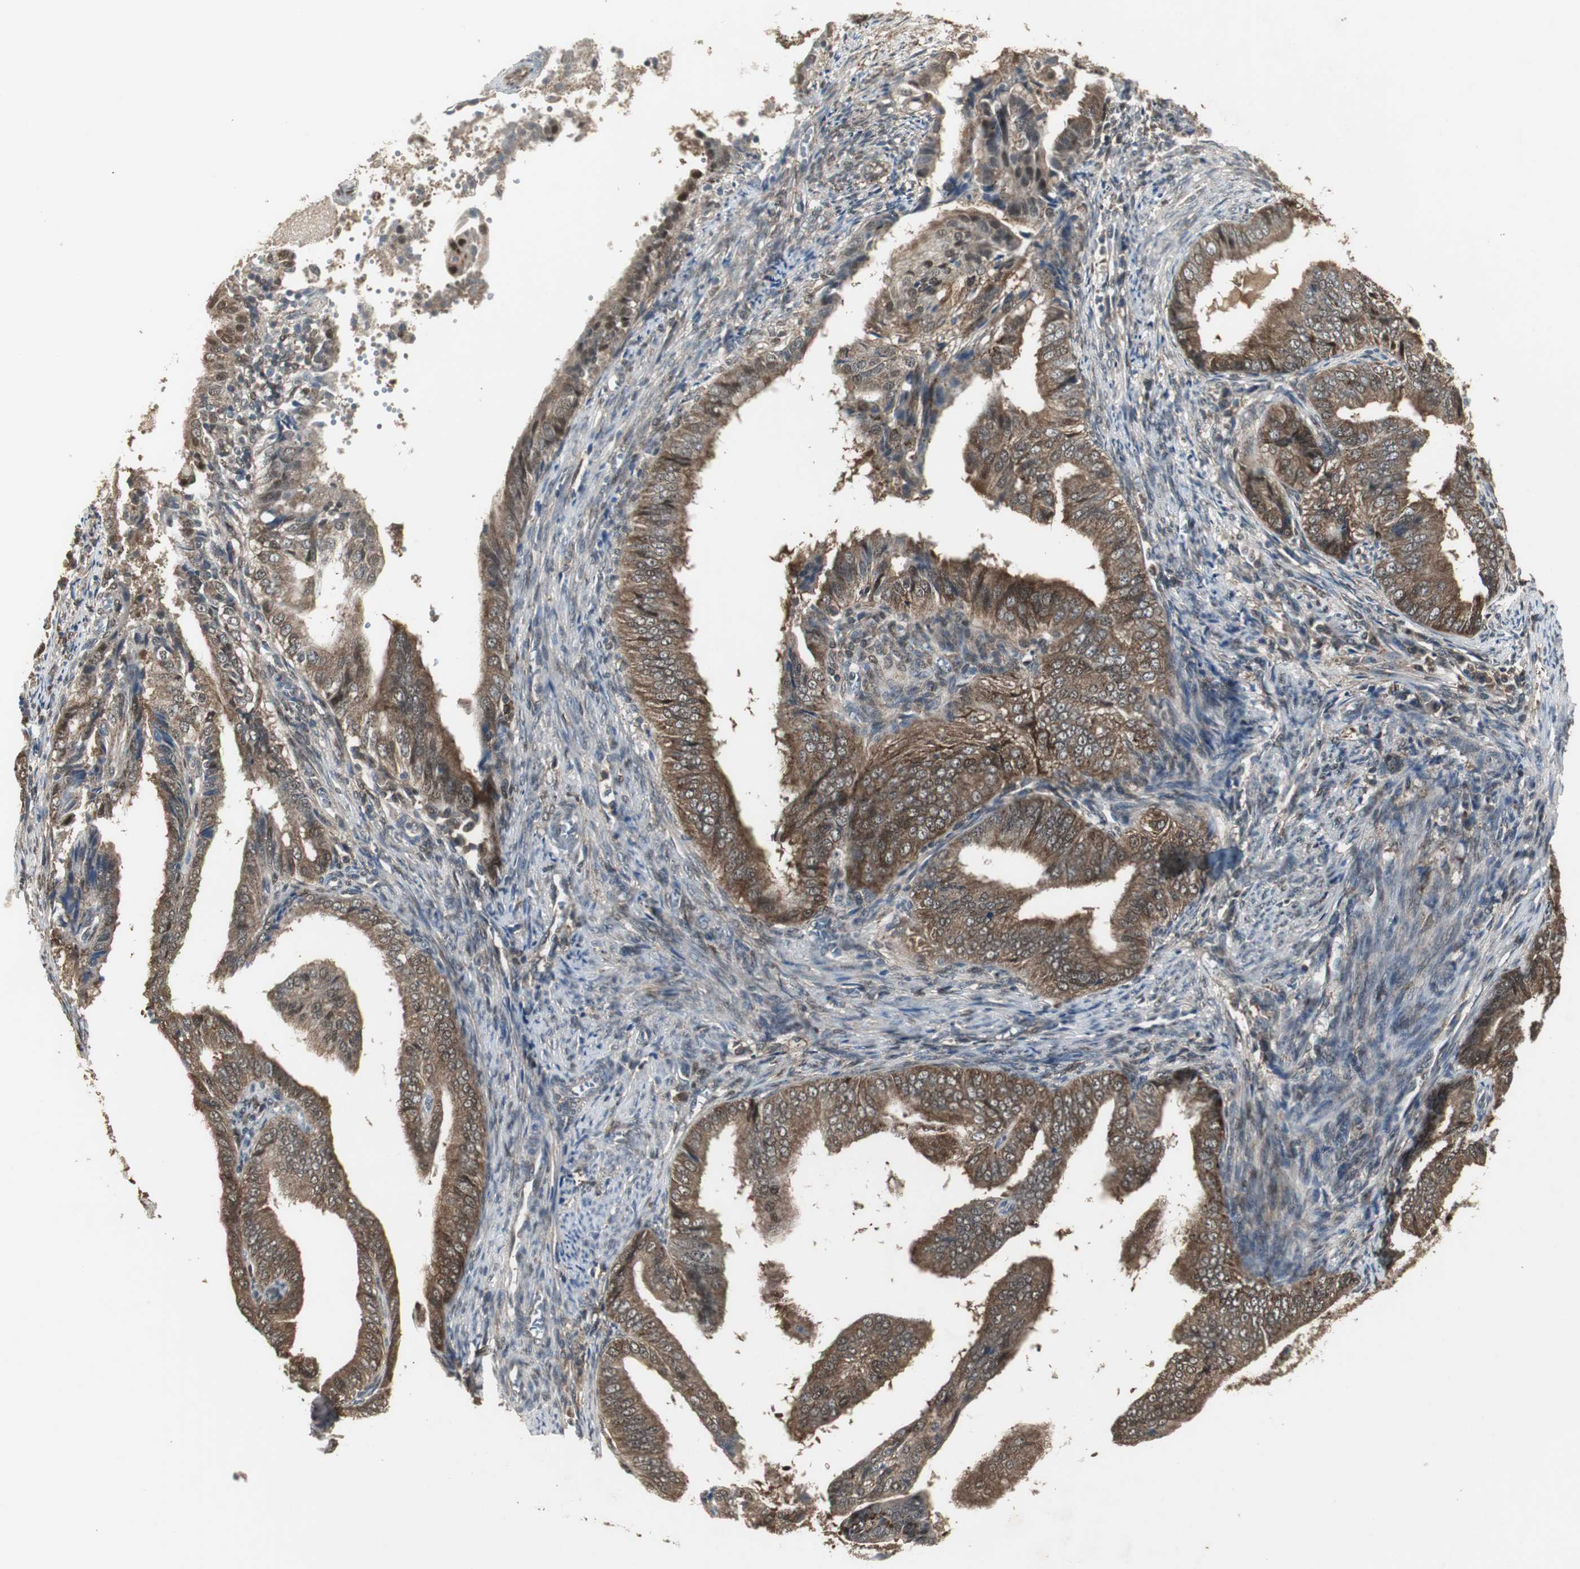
{"staining": {"intensity": "strong", "quantity": ">75%", "location": "cytoplasmic/membranous,nuclear"}, "tissue": "endometrial cancer", "cell_type": "Tumor cells", "image_type": "cancer", "snomed": [{"axis": "morphology", "description": "Adenocarcinoma, NOS"}, {"axis": "topography", "description": "Endometrium"}], "caption": "IHC staining of endometrial cancer, which demonstrates high levels of strong cytoplasmic/membranous and nuclear staining in about >75% of tumor cells indicating strong cytoplasmic/membranous and nuclear protein expression. The staining was performed using DAB (brown) for protein detection and nuclei were counterstained in hematoxylin (blue).", "gene": "PLIN3", "patient": {"sex": "female", "age": 58}}